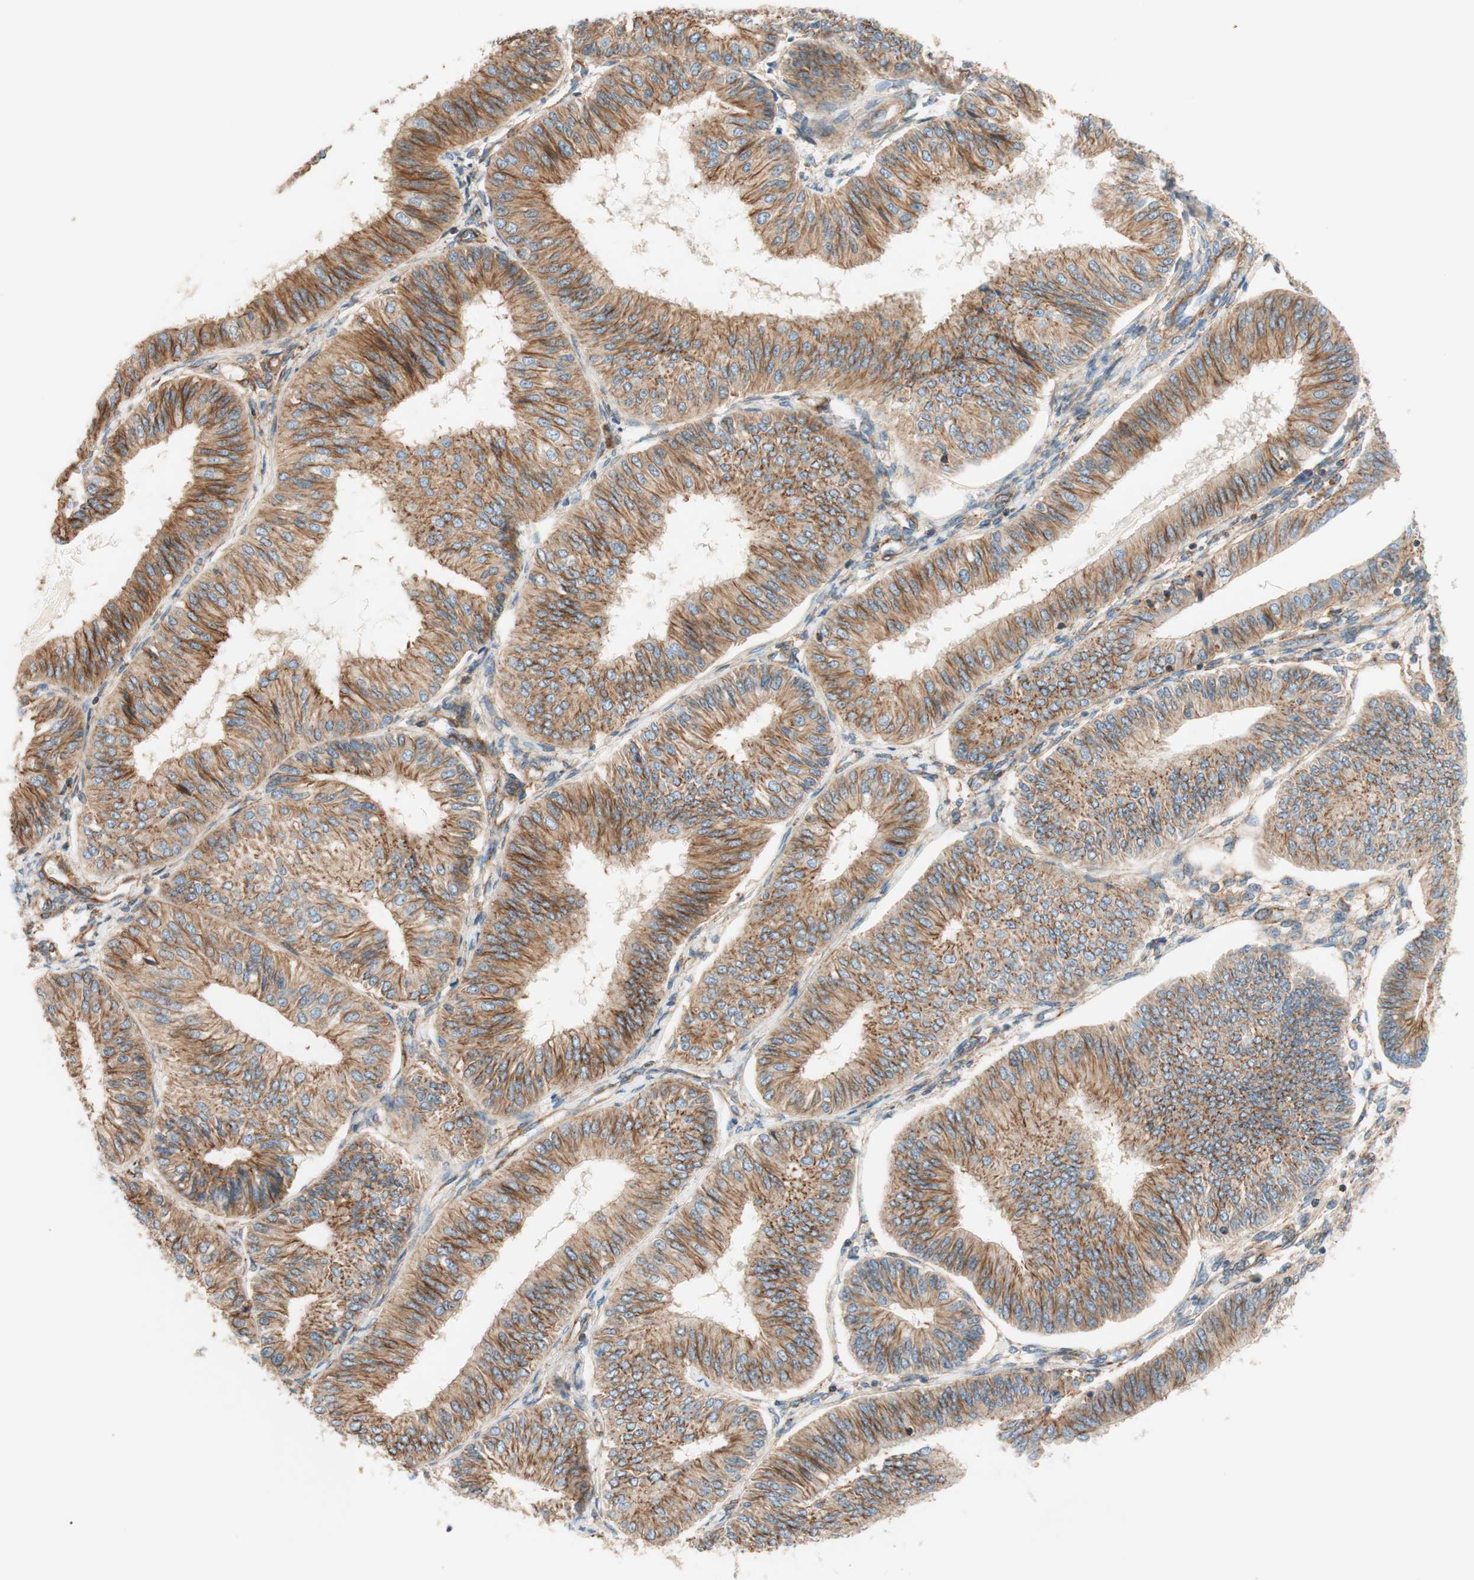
{"staining": {"intensity": "moderate", "quantity": ">75%", "location": "cytoplasmic/membranous"}, "tissue": "endometrial cancer", "cell_type": "Tumor cells", "image_type": "cancer", "snomed": [{"axis": "morphology", "description": "Adenocarcinoma, NOS"}, {"axis": "topography", "description": "Endometrium"}], "caption": "Immunohistochemical staining of endometrial cancer (adenocarcinoma) demonstrates medium levels of moderate cytoplasmic/membranous protein positivity in about >75% of tumor cells.", "gene": "VPS26A", "patient": {"sex": "female", "age": 58}}